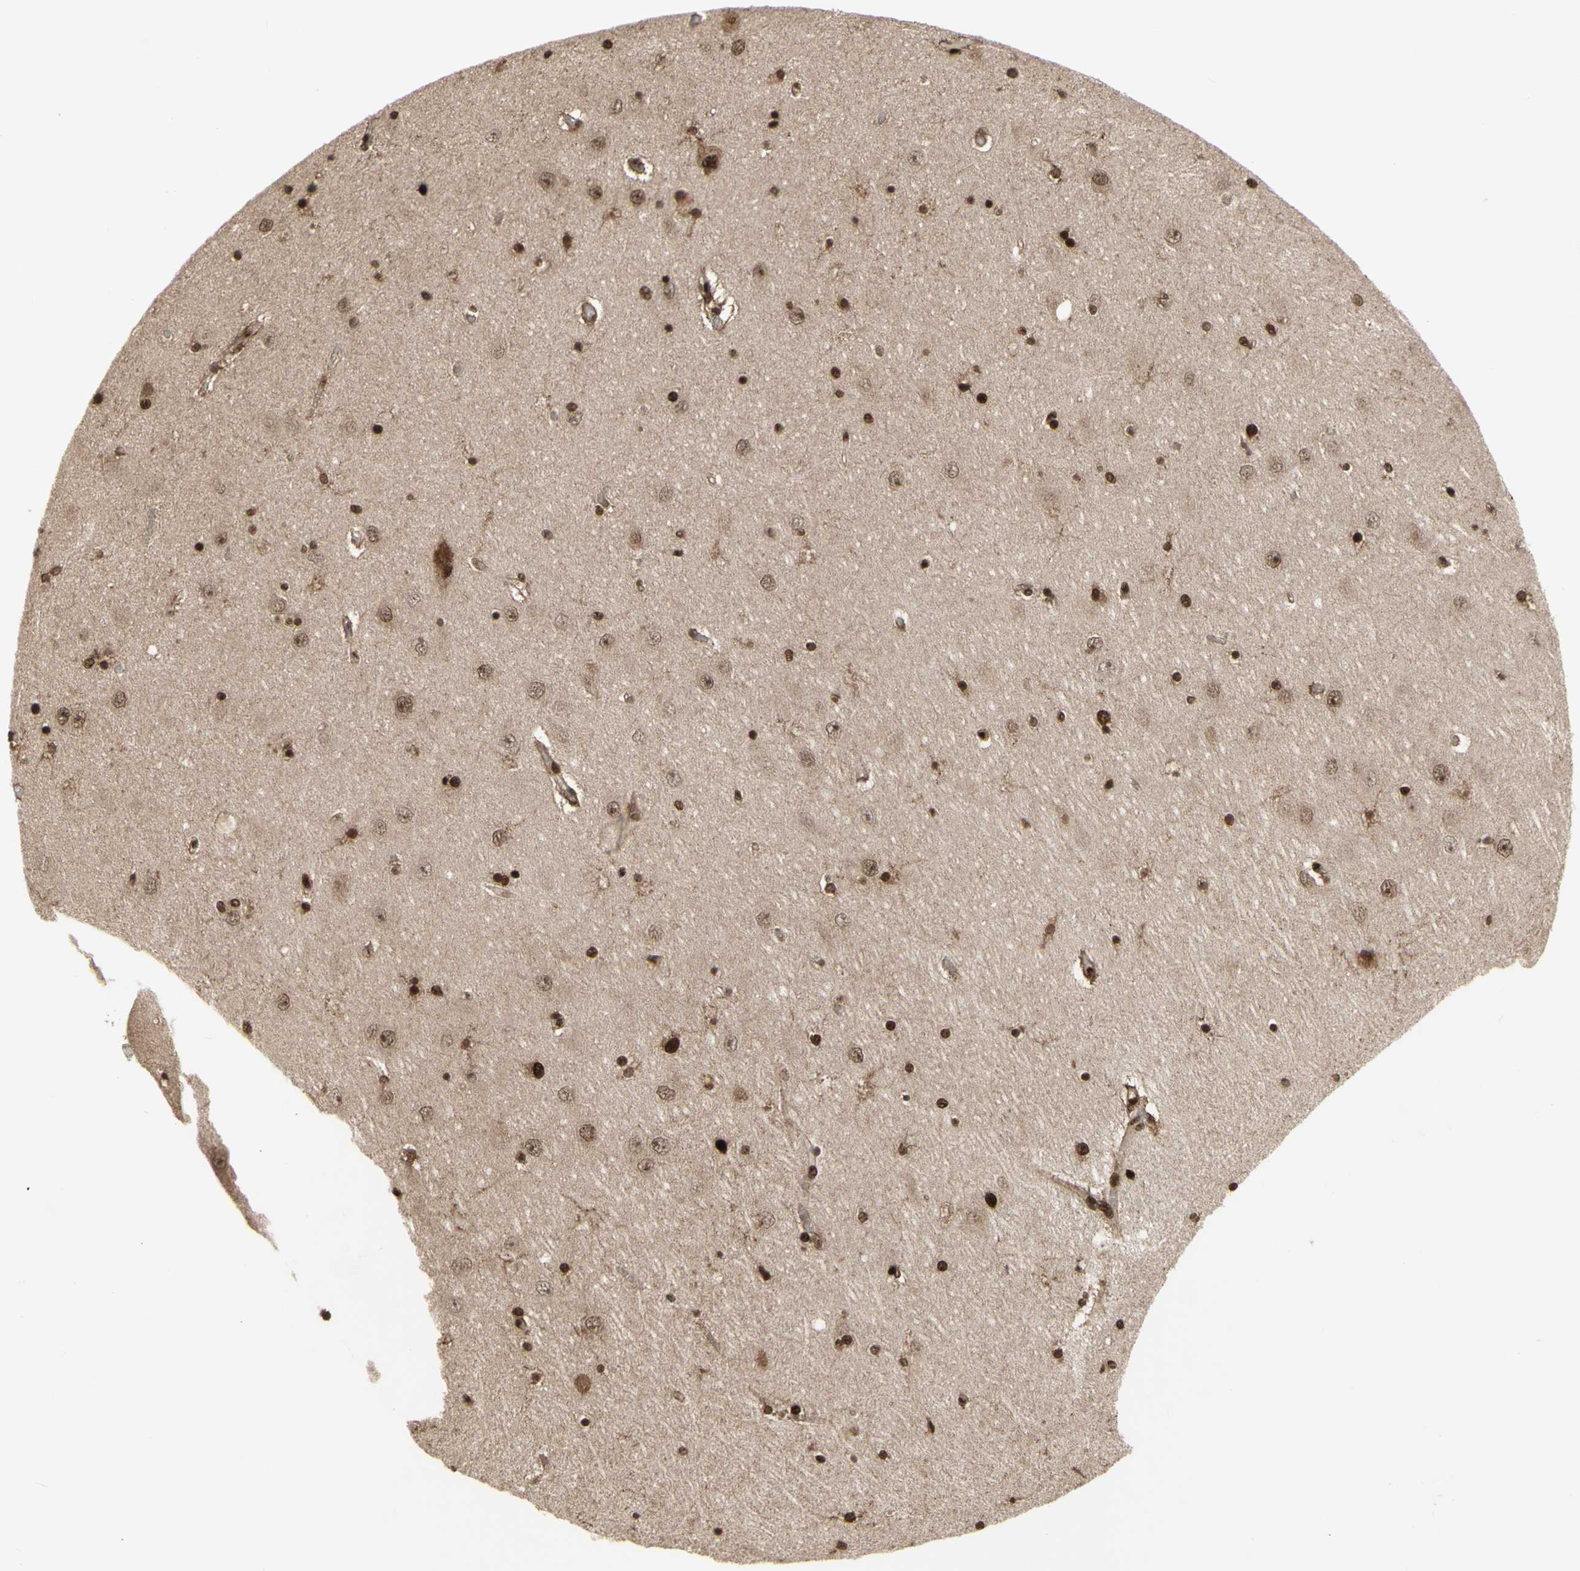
{"staining": {"intensity": "strong", "quantity": "25%-75%", "location": "nuclear"}, "tissue": "hippocampus", "cell_type": "Glial cells", "image_type": "normal", "snomed": [{"axis": "morphology", "description": "Normal tissue, NOS"}, {"axis": "topography", "description": "Hippocampus"}], "caption": "Immunohistochemical staining of unremarkable hippocampus reveals strong nuclear protein positivity in approximately 25%-75% of glial cells. Ihc stains the protein of interest in brown and the nuclei are stained blue.", "gene": "CBX1", "patient": {"sex": "female", "age": 54}}